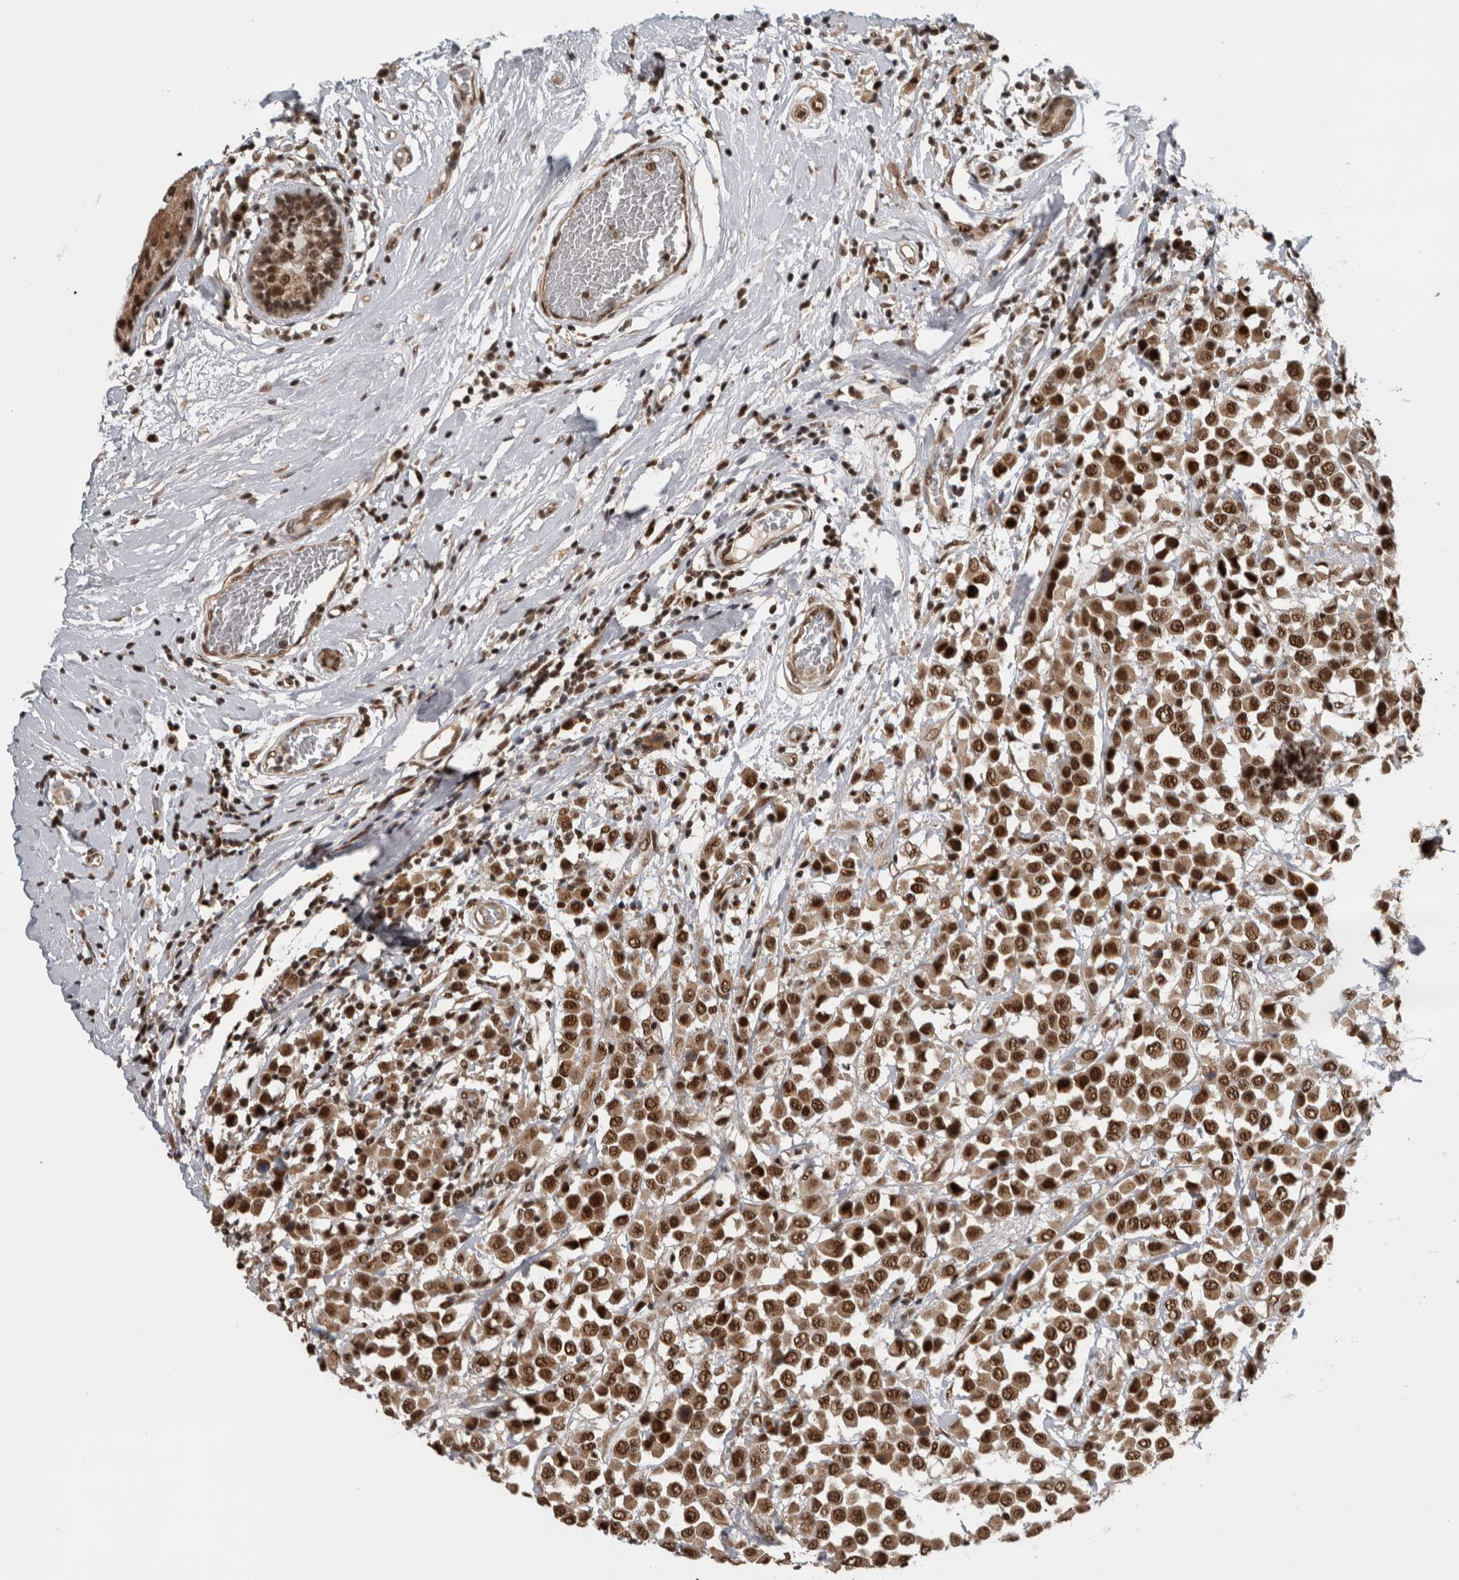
{"staining": {"intensity": "strong", "quantity": ">75%", "location": "nuclear"}, "tissue": "breast cancer", "cell_type": "Tumor cells", "image_type": "cancer", "snomed": [{"axis": "morphology", "description": "Duct carcinoma"}, {"axis": "topography", "description": "Breast"}], "caption": "An immunohistochemistry micrograph of tumor tissue is shown. Protein staining in brown labels strong nuclear positivity in breast cancer within tumor cells.", "gene": "CPSF2", "patient": {"sex": "female", "age": 61}}